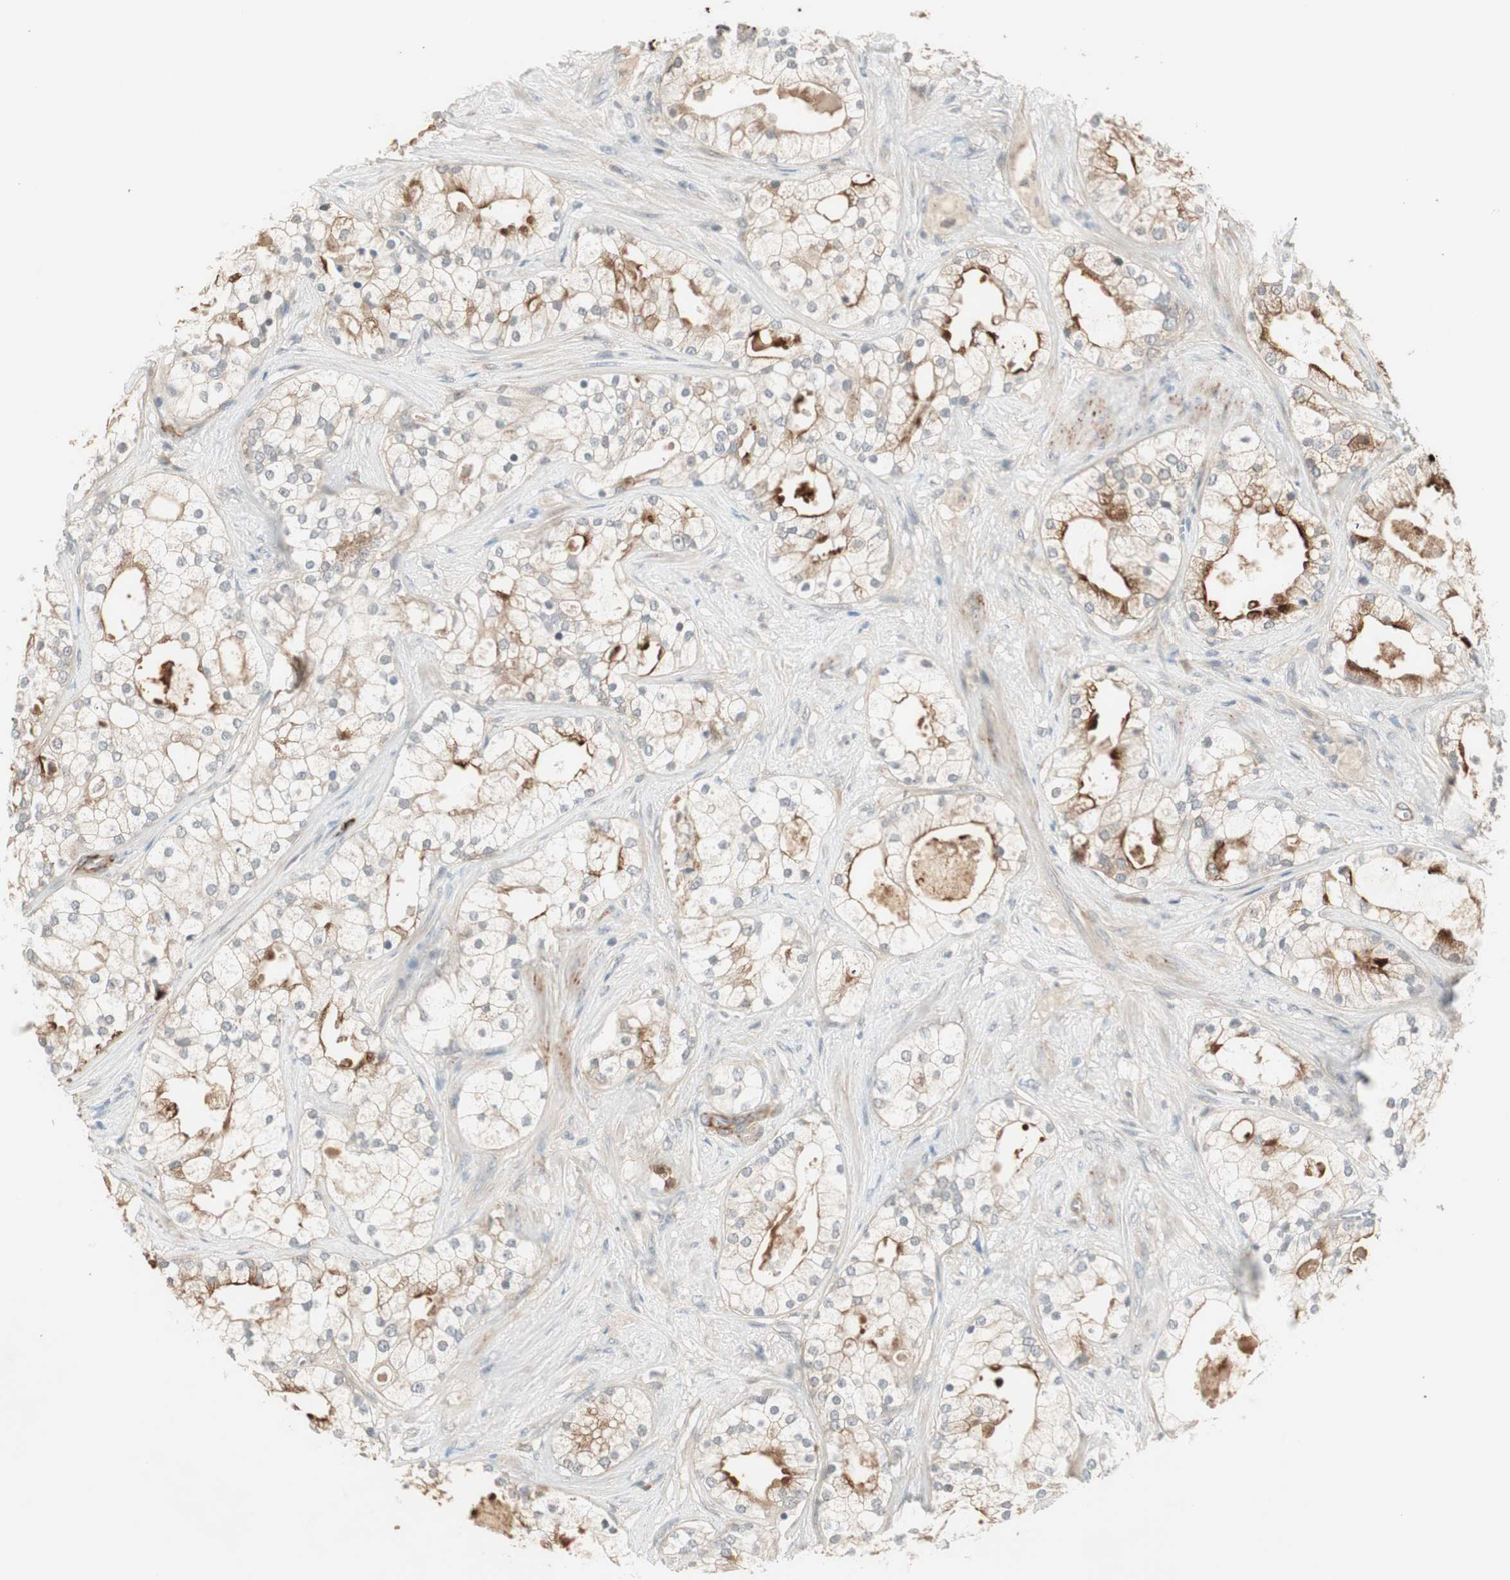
{"staining": {"intensity": "strong", "quantity": "<25%", "location": "cytoplasmic/membranous"}, "tissue": "prostate cancer", "cell_type": "Tumor cells", "image_type": "cancer", "snomed": [{"axis": "morphology", "description": "Adenocarcinoma, Low grade"}, {"axis": "topography", "description": "Prostate"}], "caption": "Prostate adenocarcinoma (low-grade) tissue shows strong cytoplasmic/membranous expression in approximately <25% of tumor cells, visualized by immunohistochemistry.", "gene": "RNGTT", "patient": {"sex": "male", "age": 58}}